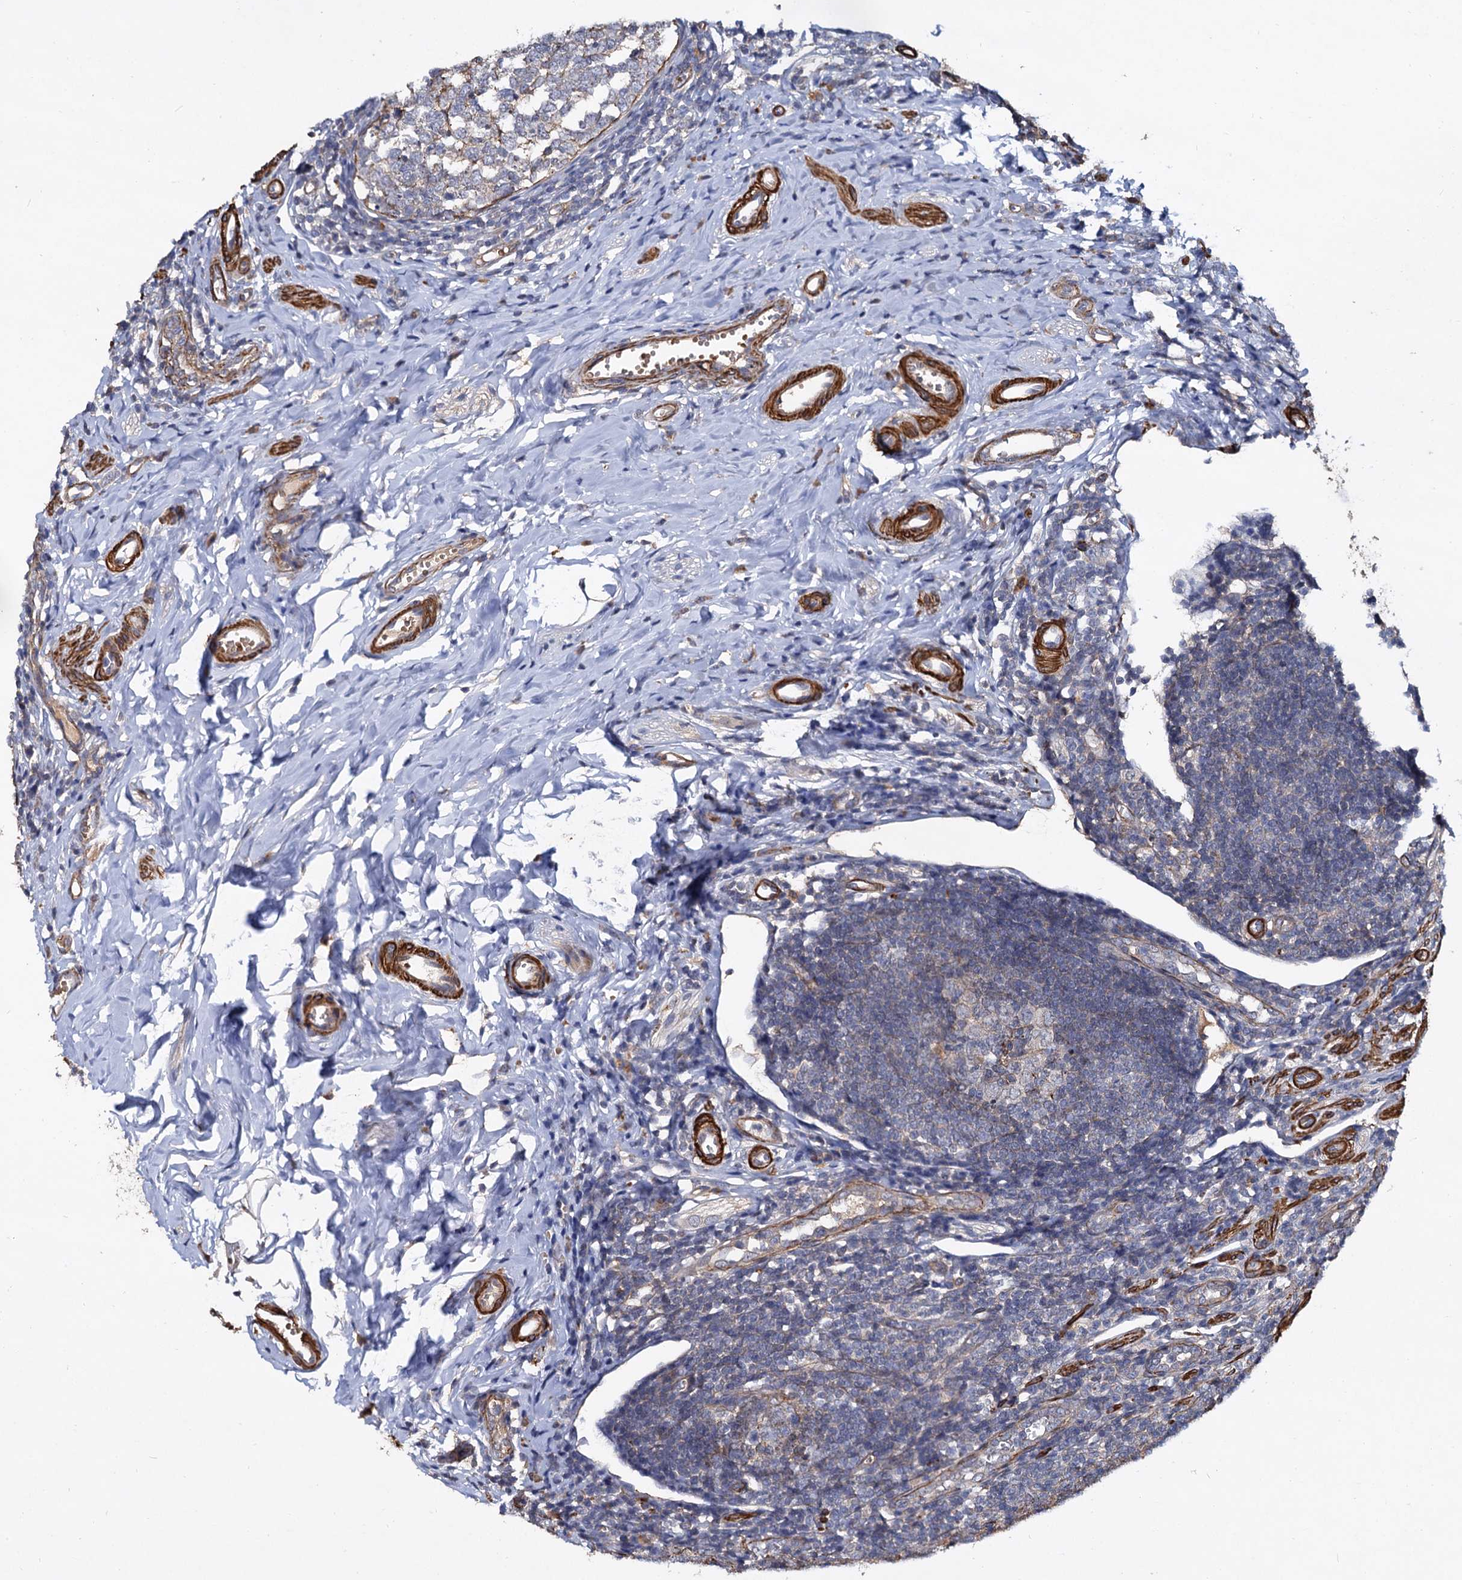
{"staining": {"intensity": "weak", "quantity": "25%-75%", "location": "cytoplasmic/membranous"}, "tissue": "appendix", "cell_type": "Glandular cells", "image_type": "normal", "snomed": [{"axis": "morphology", "description": "Normal tissue, NOS"}, {"axis": "topography", "description": "Appendix"}], "caption": "An IHC image of unremarkable tissue is shown. Protein staining in brown highlights weak cytoplasmic/membranous positivity in appendix within glandular cells. (DAB IHC, brown staining for protein, blue staining for nuclei).", "gene": "ISM2", "patient": {"sex": "male", "age": 14}}